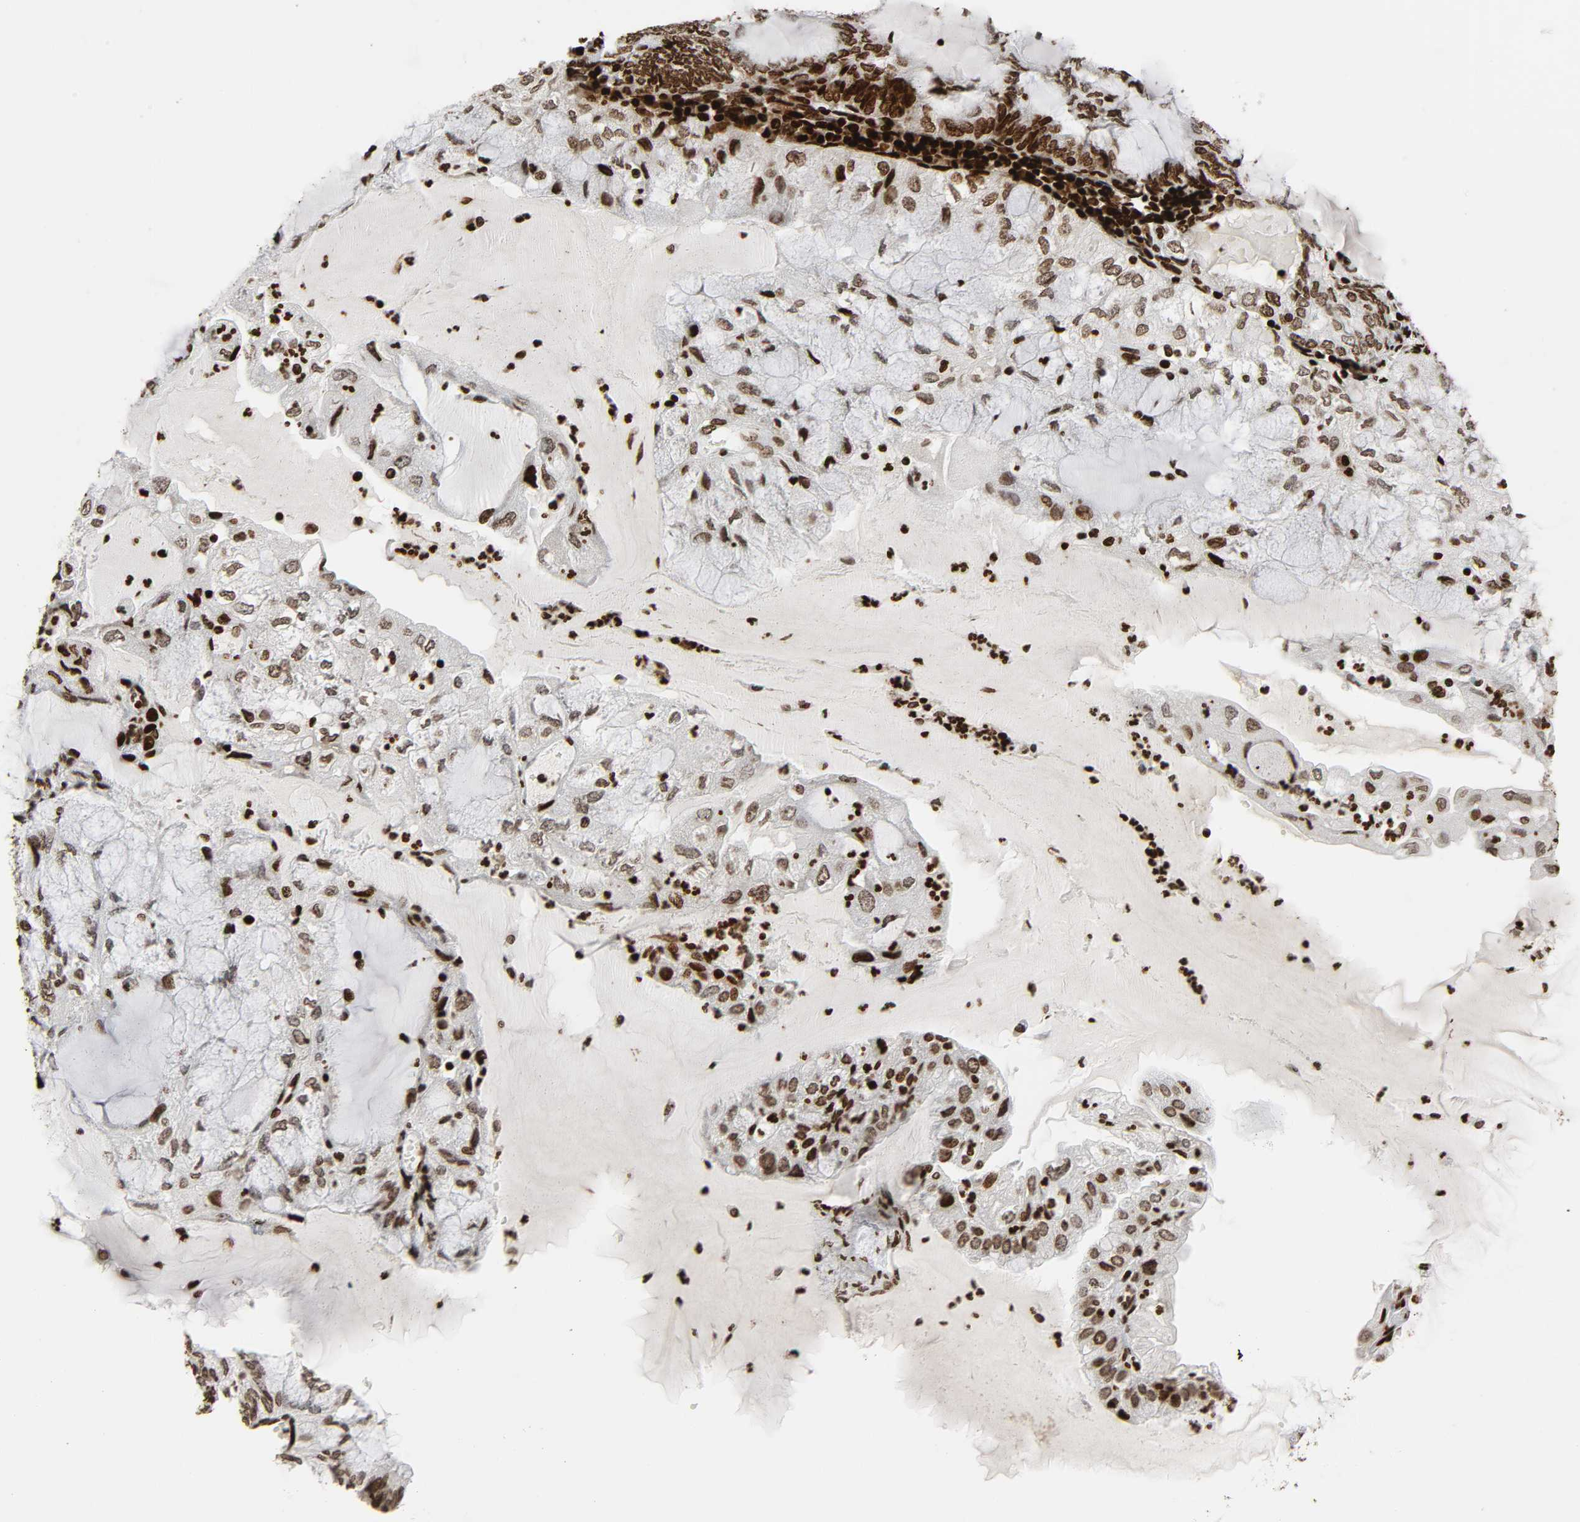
{"staining": {"intensity": "strong", "quantity": ">75%", "location": "nuclear"}, "tissue": "endometrial cancer", "cell_type": "Tumor cells", "image_type": "cancer", "snomed": [{"axis": "morphology", "description": "Adenocarcinoma, NOS"}, {"axis": "topography", "description": "Endometrium"}], "caption": "Immunohistochemical staining of human endometrial cancer (adenocarcinoma) demonstrates strong nuclear protein positivity in about >75% of tumor cells.", "gene": "RXRA", "patient": {"sex": "female", "age": 81}}